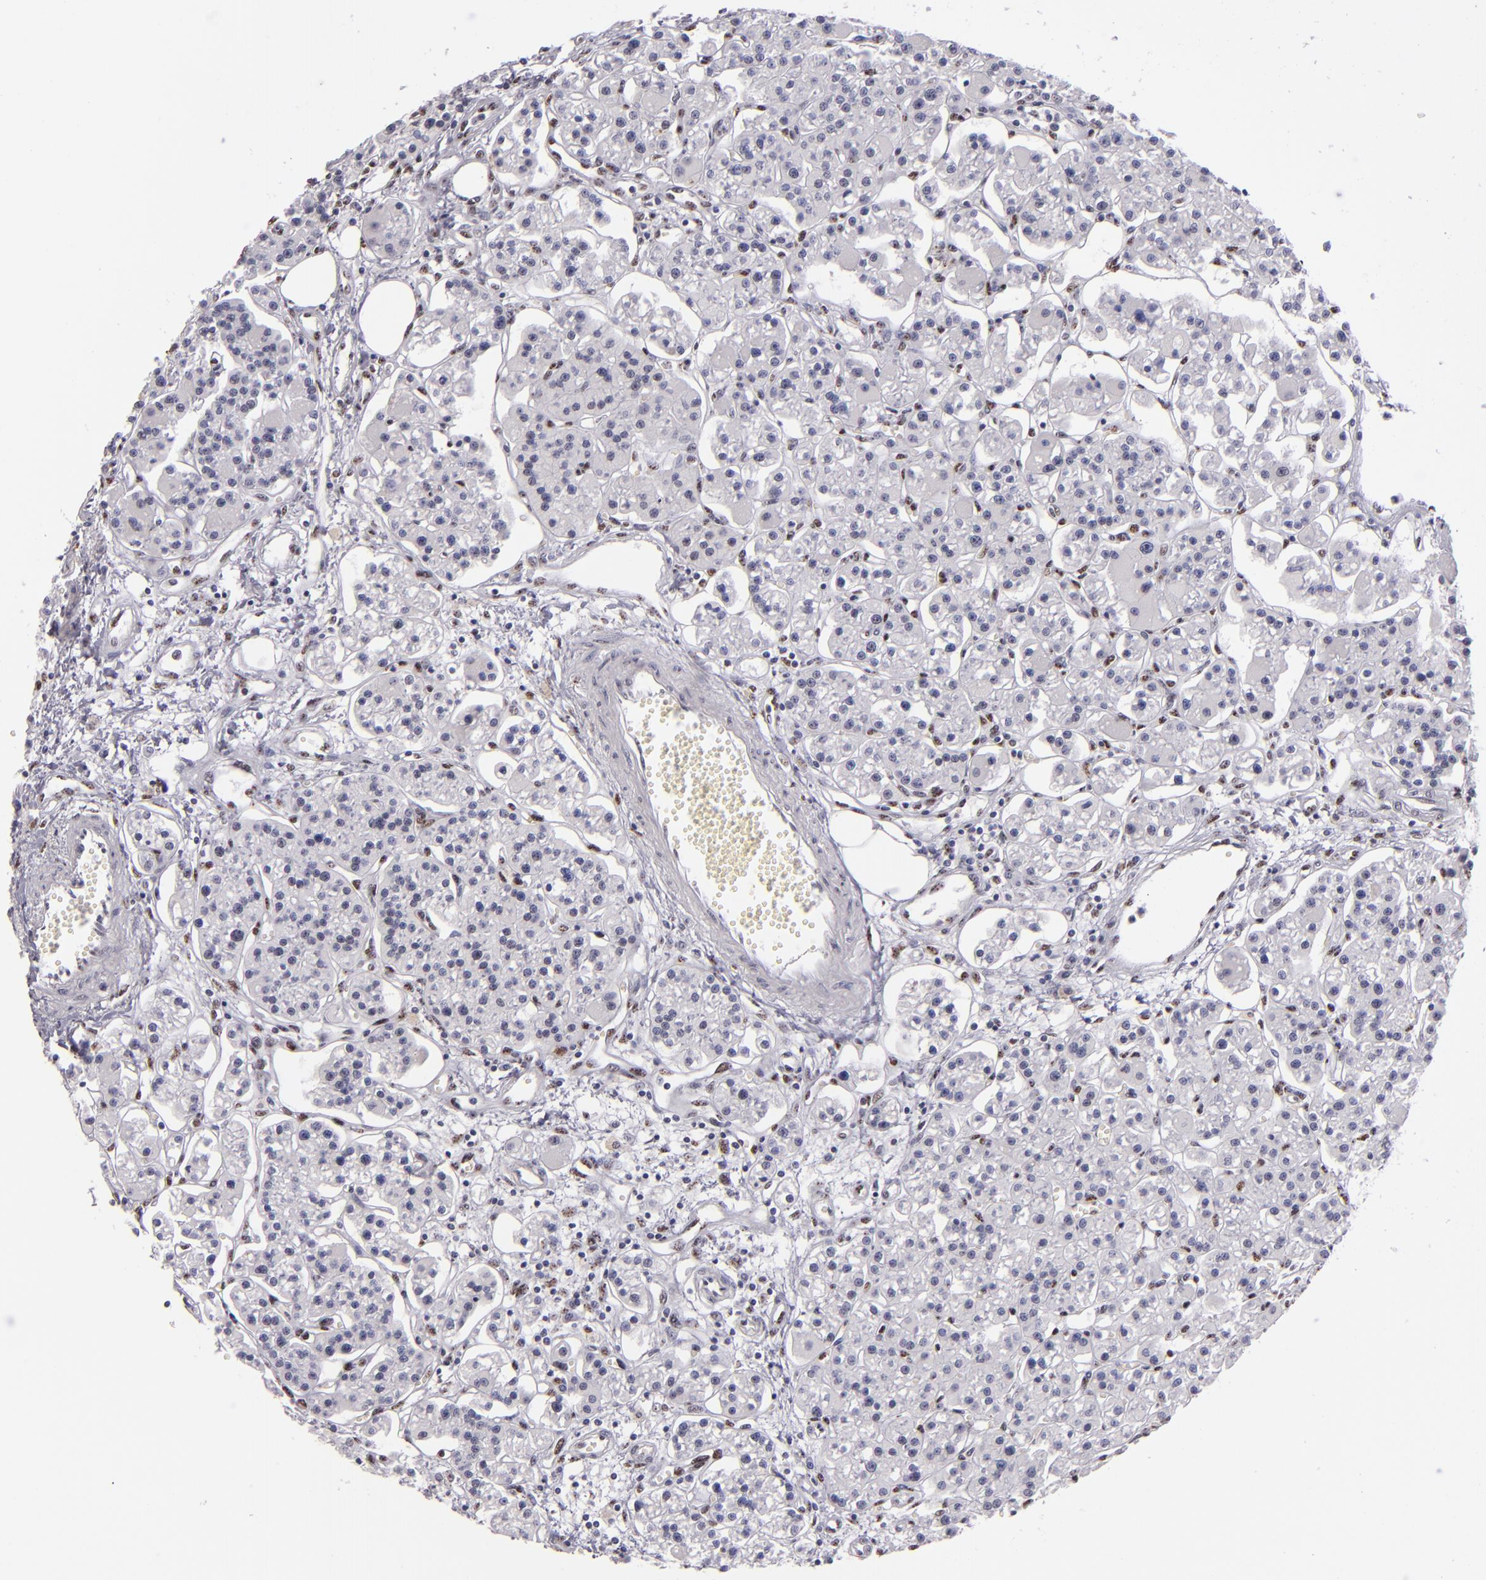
{"staining": {"intensity": "negative", "quantity": "none", "location": "none"}, "tissue": "parathyroid gland", "cell_type": "Glandular cells", "image_type": "normal", "snomed": [{"axis": "morphology", "description": "Normal tissue, NOS"}, {"axis": "topography", "description": "Parathyroid gland"}], "caption": "DAB (3,3'-diaminobenzidine) immunohistochemical staining of unremarkable parathyroid gland shows no significant positivity in glandular cells.", "gene": "TOP3A", "patient": {"sex": "female", "age": 58}}